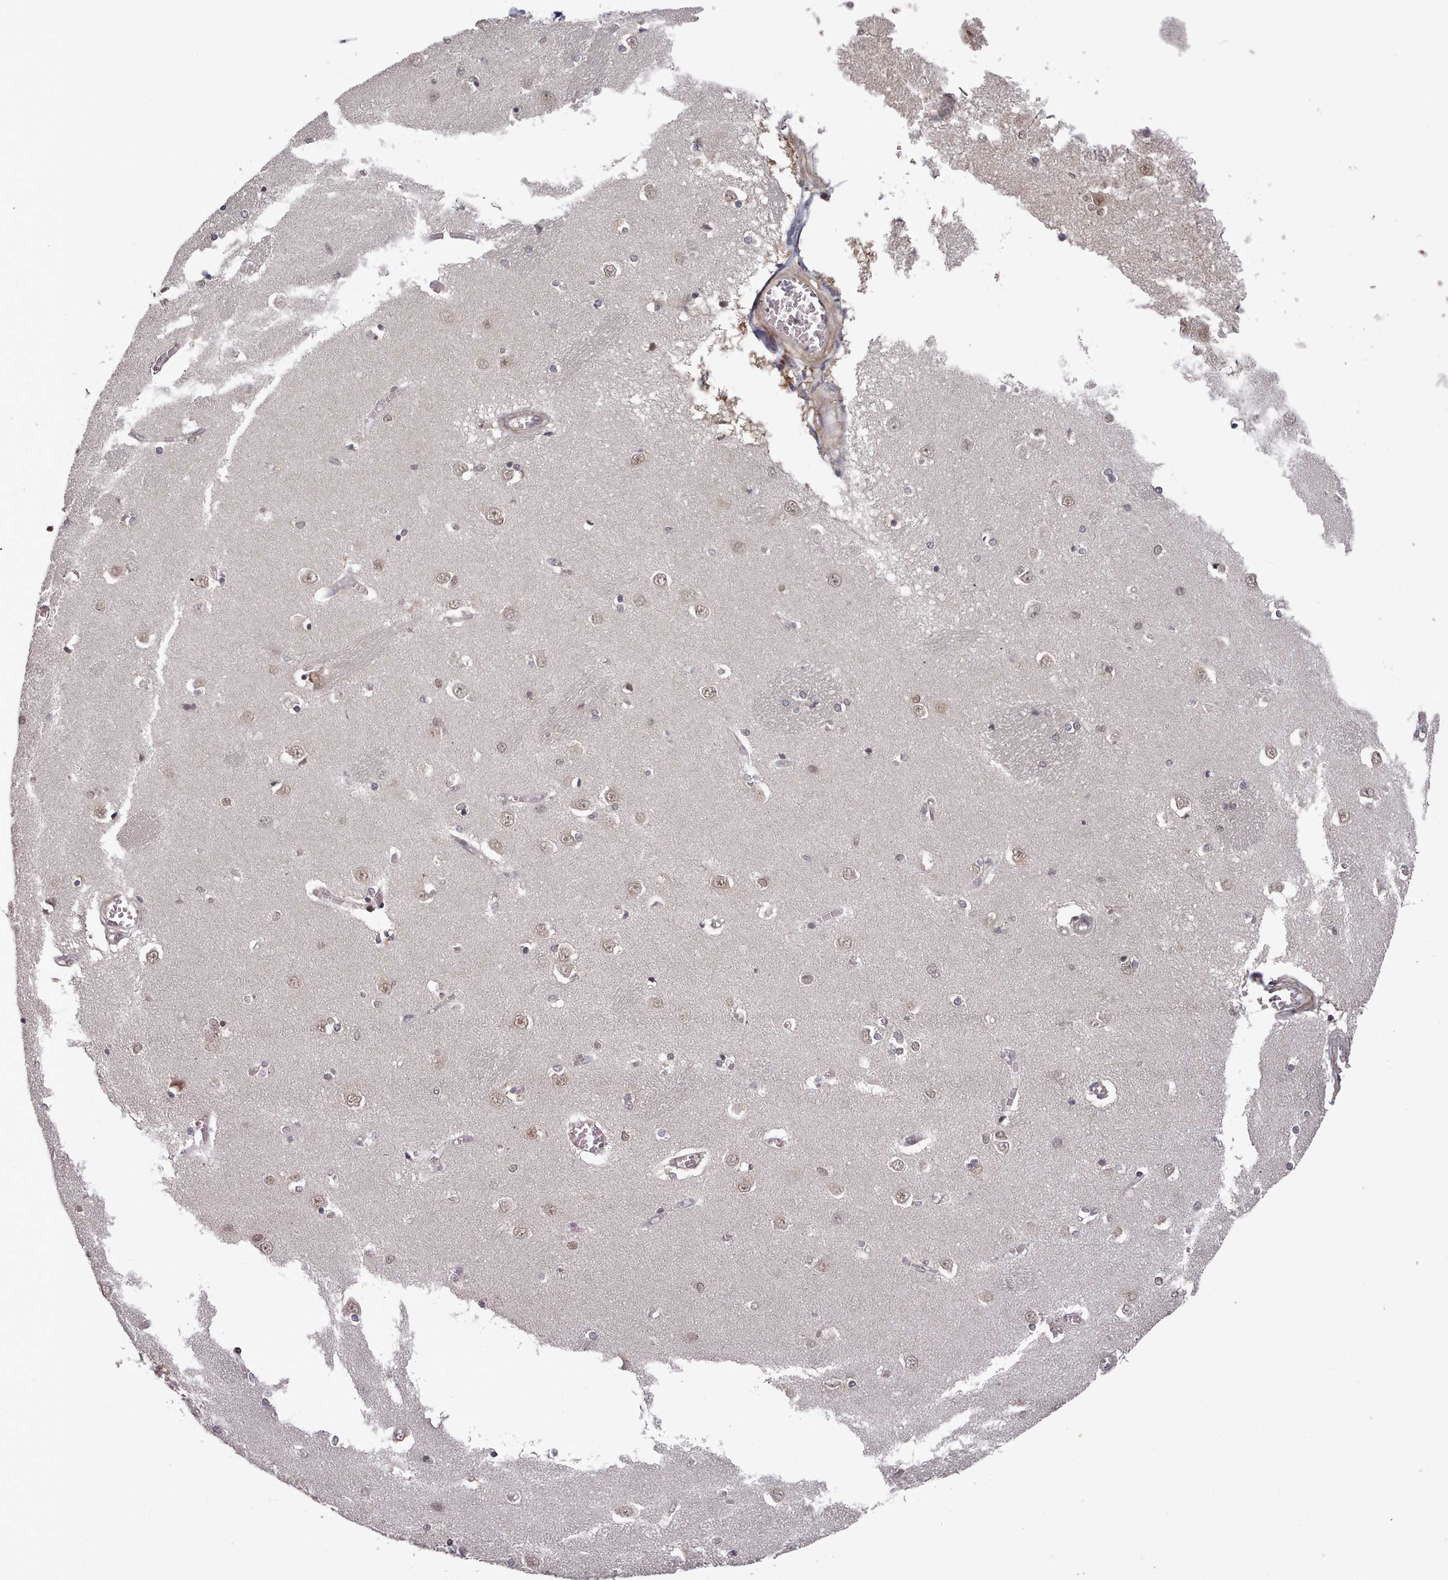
{"staining": {"intensity": "negative", "quantity": "none", "location": "none"}, "tissue": "caudate", "cell_type": "Glial cells", "image_type": "normal", "snomed": [{"axis": "morphology", "description": "Normal tissue, NOS"}, {"axis": "topography", "description": "Lateral ventricle wall"}], "caption": "Benign caudate was stained to show a protein in brown. There is no significant expression in glial cells. Nuclei are stained in blue.", "gene": "HYAL3", "patient": {"sex": "male", "age": 37}}